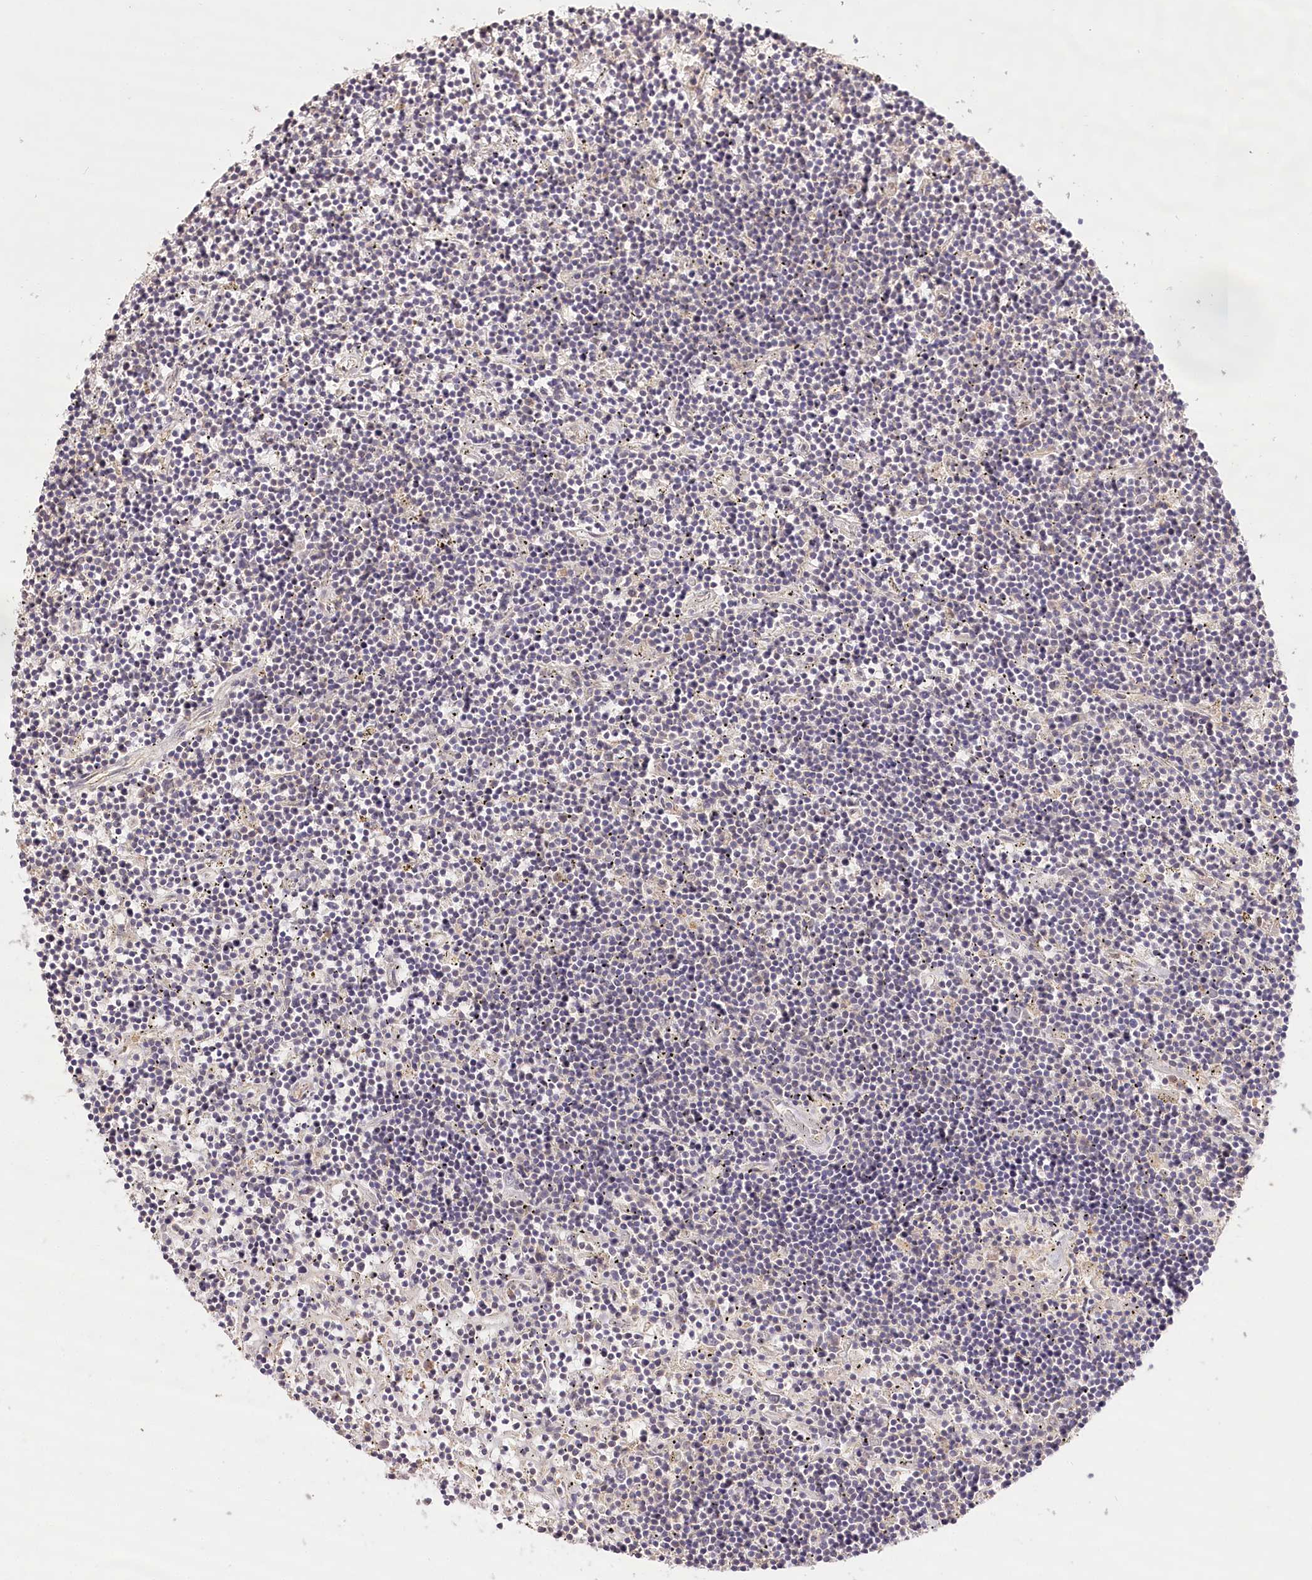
{"staining": {"intensity": "negative", "quantity": "none", "location": "none"}, "tissue": "lymphoma", "cell_type": "Tumor cells", "image_type": "cancer", "snomed": [{"axis": "morphology", "description": "Malignant lymphoma, non-Hodgkin's type, Low grade"}, {"axis": "topography", "description": "Spleen"}], "caption": "Tumor cells are negative for protein expression in human lymphoma.", "gene": "LSS", "patient": {"sex": "male", "age": 76}}